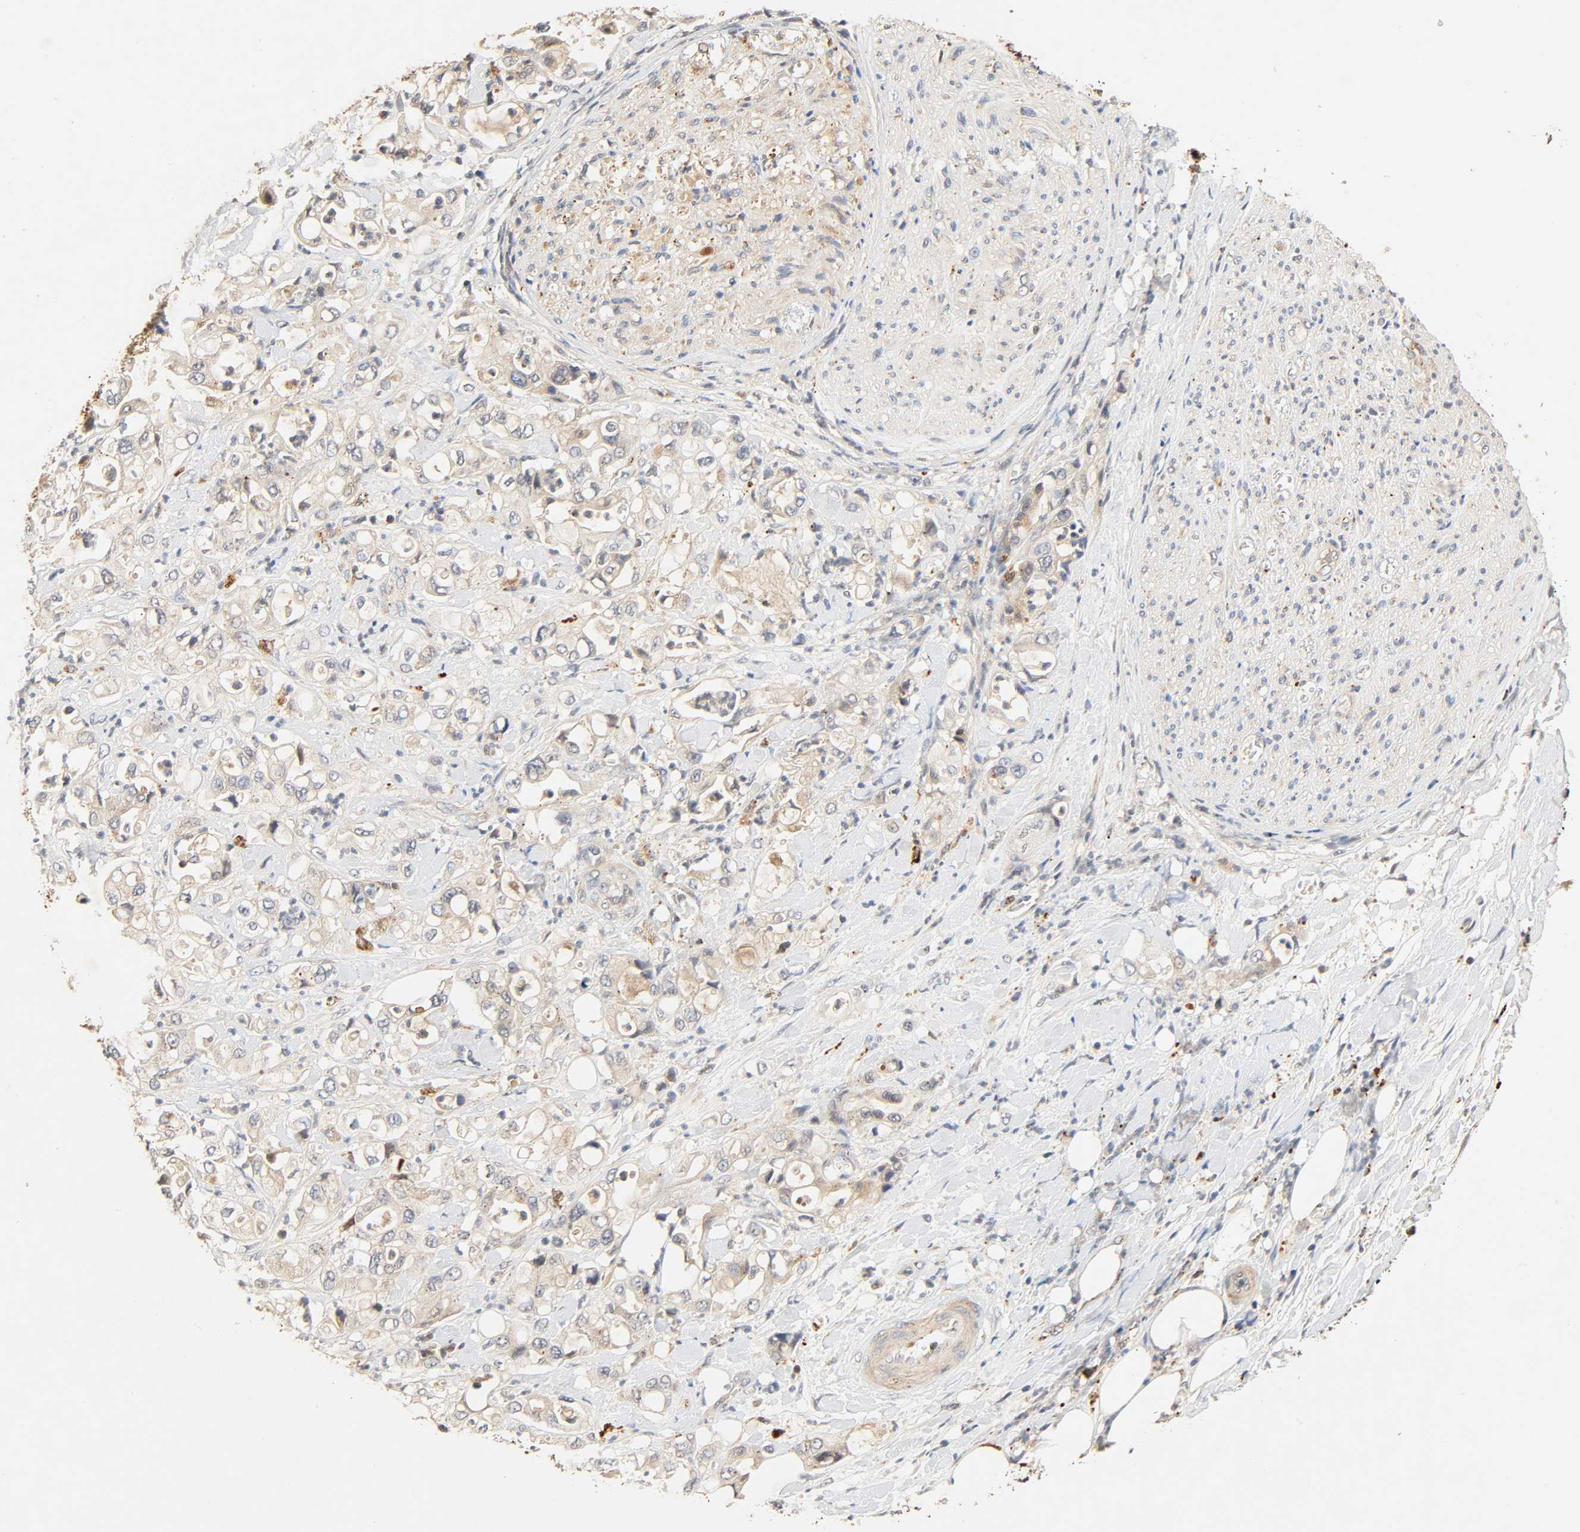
{"staining": {"intensity": "weak", "quantity": ">75%", "location": "cytoplasmic/membranous"}, "tissue": "pancreatic cancer", "cell_type": "Tumor cells", "image_type": "cancer", "snomed": [{"axis": "morphology", "description": "Adenocarcinoma, NOS"}, {"axis": "topography", "description": "Pancreas"}], "caption": "A brown stain shows weak cytoplasmic/membranous positivity of a protein in pancreatic cancer (adenocarcinoma) tumor cells. (DAB = brown stain, brightfield microscopy at high magnification).", "gene": "MAPK6", "patient": {"sex": "male", "age": 70}}